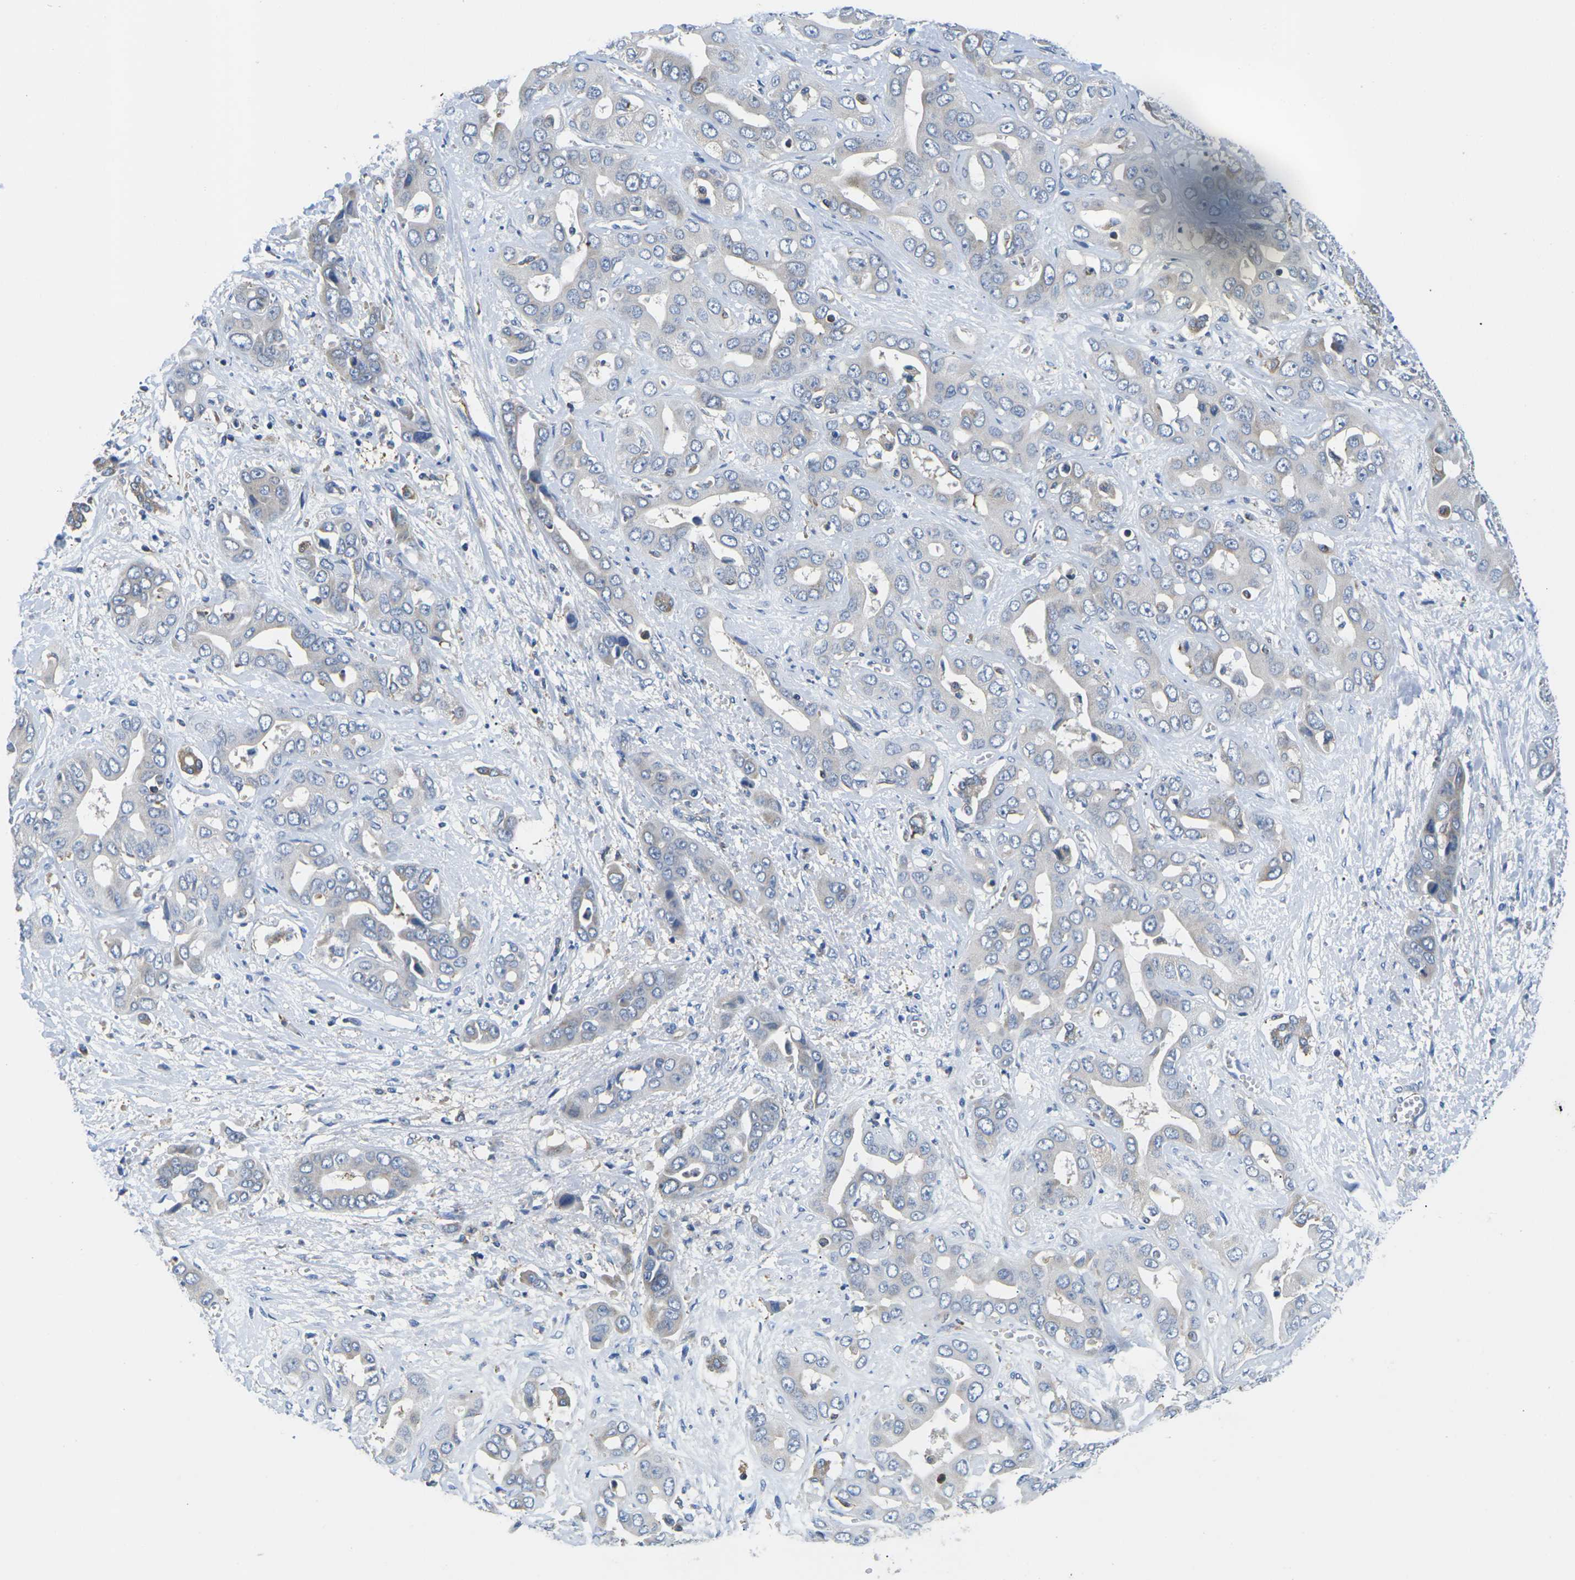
{"staining": {"intensity": "negative", "quantity": "none", "location": "none"}, "tissue": "liver cancer", "cell_type": "Tumor cells", "image_type": "cancer", "snomed": [{"axis": "morphology", "description": "Cholangiocarcinoma"}, {"axis": "topography", "description": "Liver"}], "caption": "Immunohistochemistry (IHC) micrograph of neoplastic tissue: human liver cancer stained with DAB displays no significant protein positivity in tumor cells.", "gene": "TMEFF2", "patient": {"sex": "female", "age": 52}}